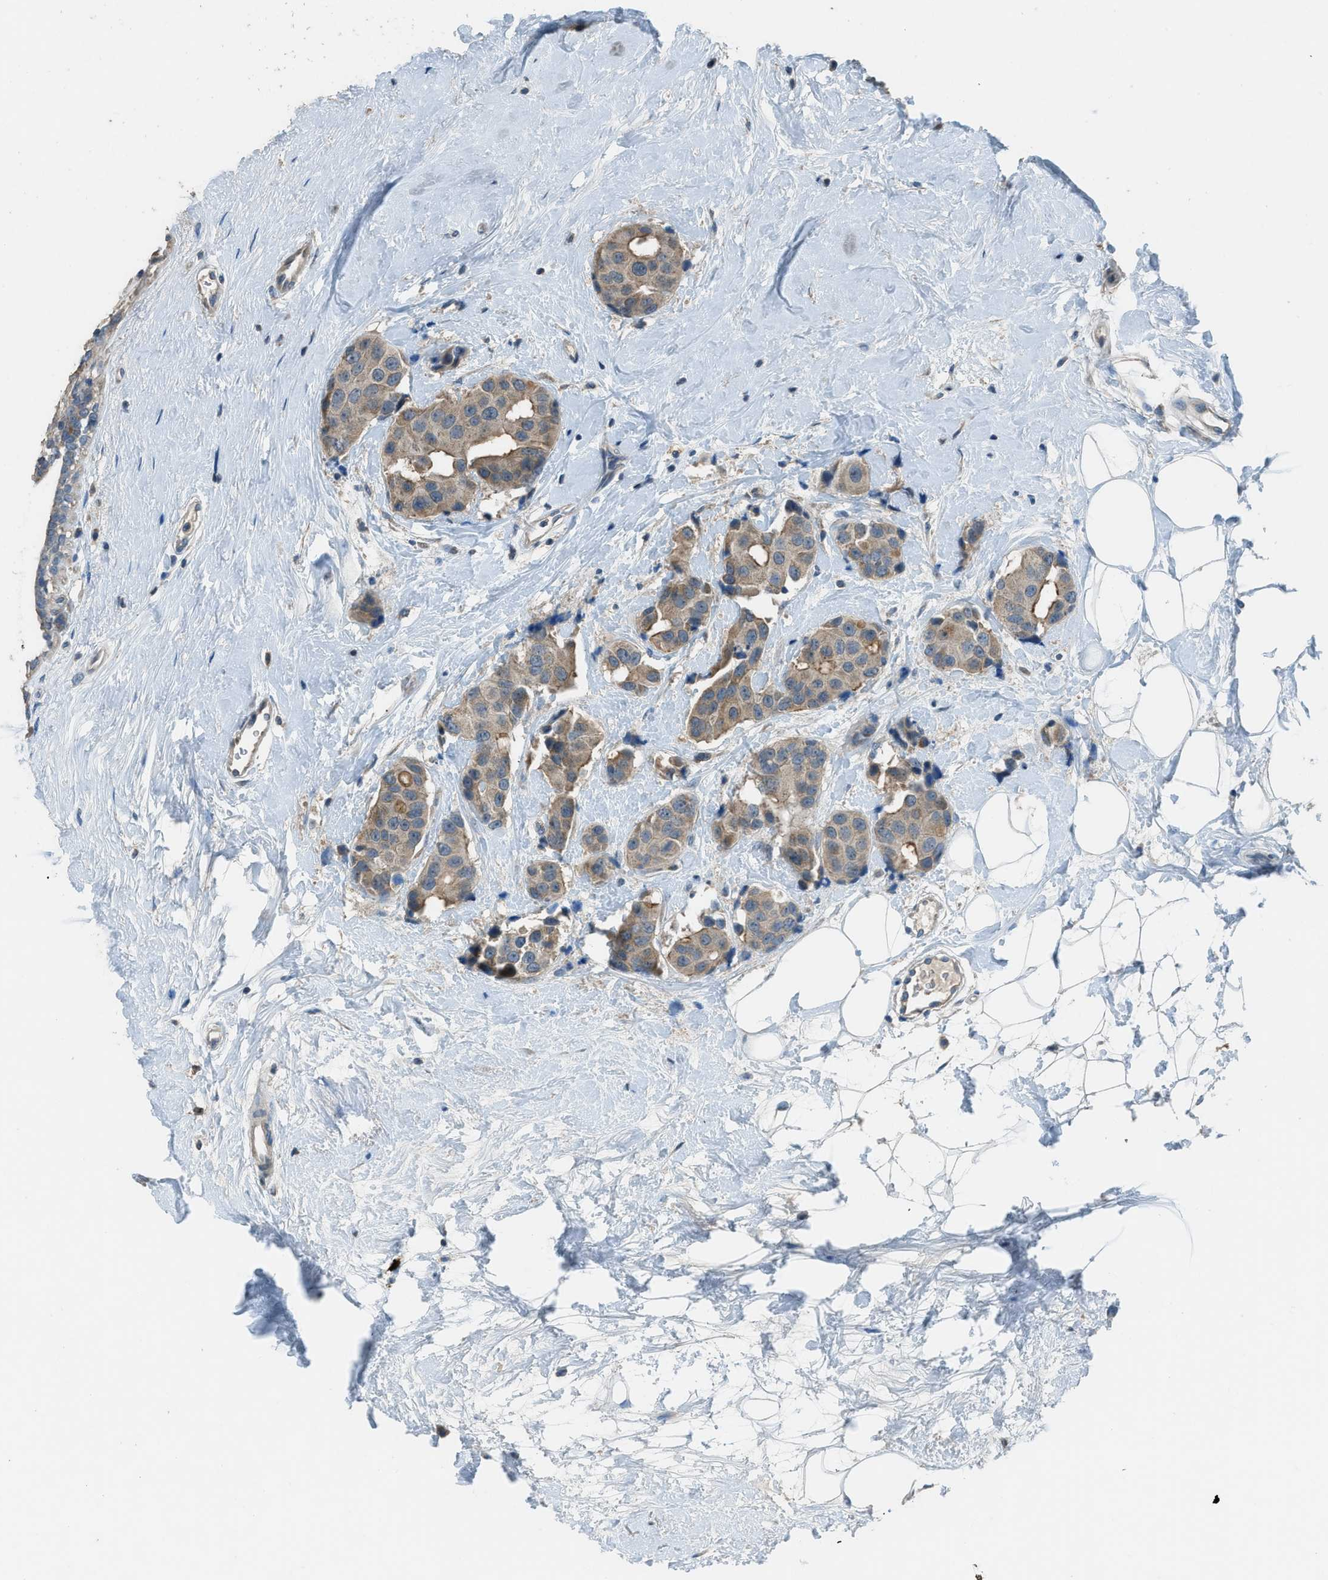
{"staining": {"intensity": "moderate", "quantity": ">75%", "location": "cytoplasmic/membranous"}, "tissue": "breast cancer", "cell_type": "Tumor cells", "image_type": "cancer", "snomed": [{"axis": "morphology", "description": "Normal tissue, NOS"}, {"axis": "morphology", "description": "Duct carcinoma"}, {"axis": "topography", "description": "Breast"}], "caption": "Protein expression by IHC shows moderate cytoplasmic/membranous positivity in about >75% of tumor cells in breast intraductal carcinoma.", "gene": "TIMD4", "patient": {"sex": "female", "age": 39}}